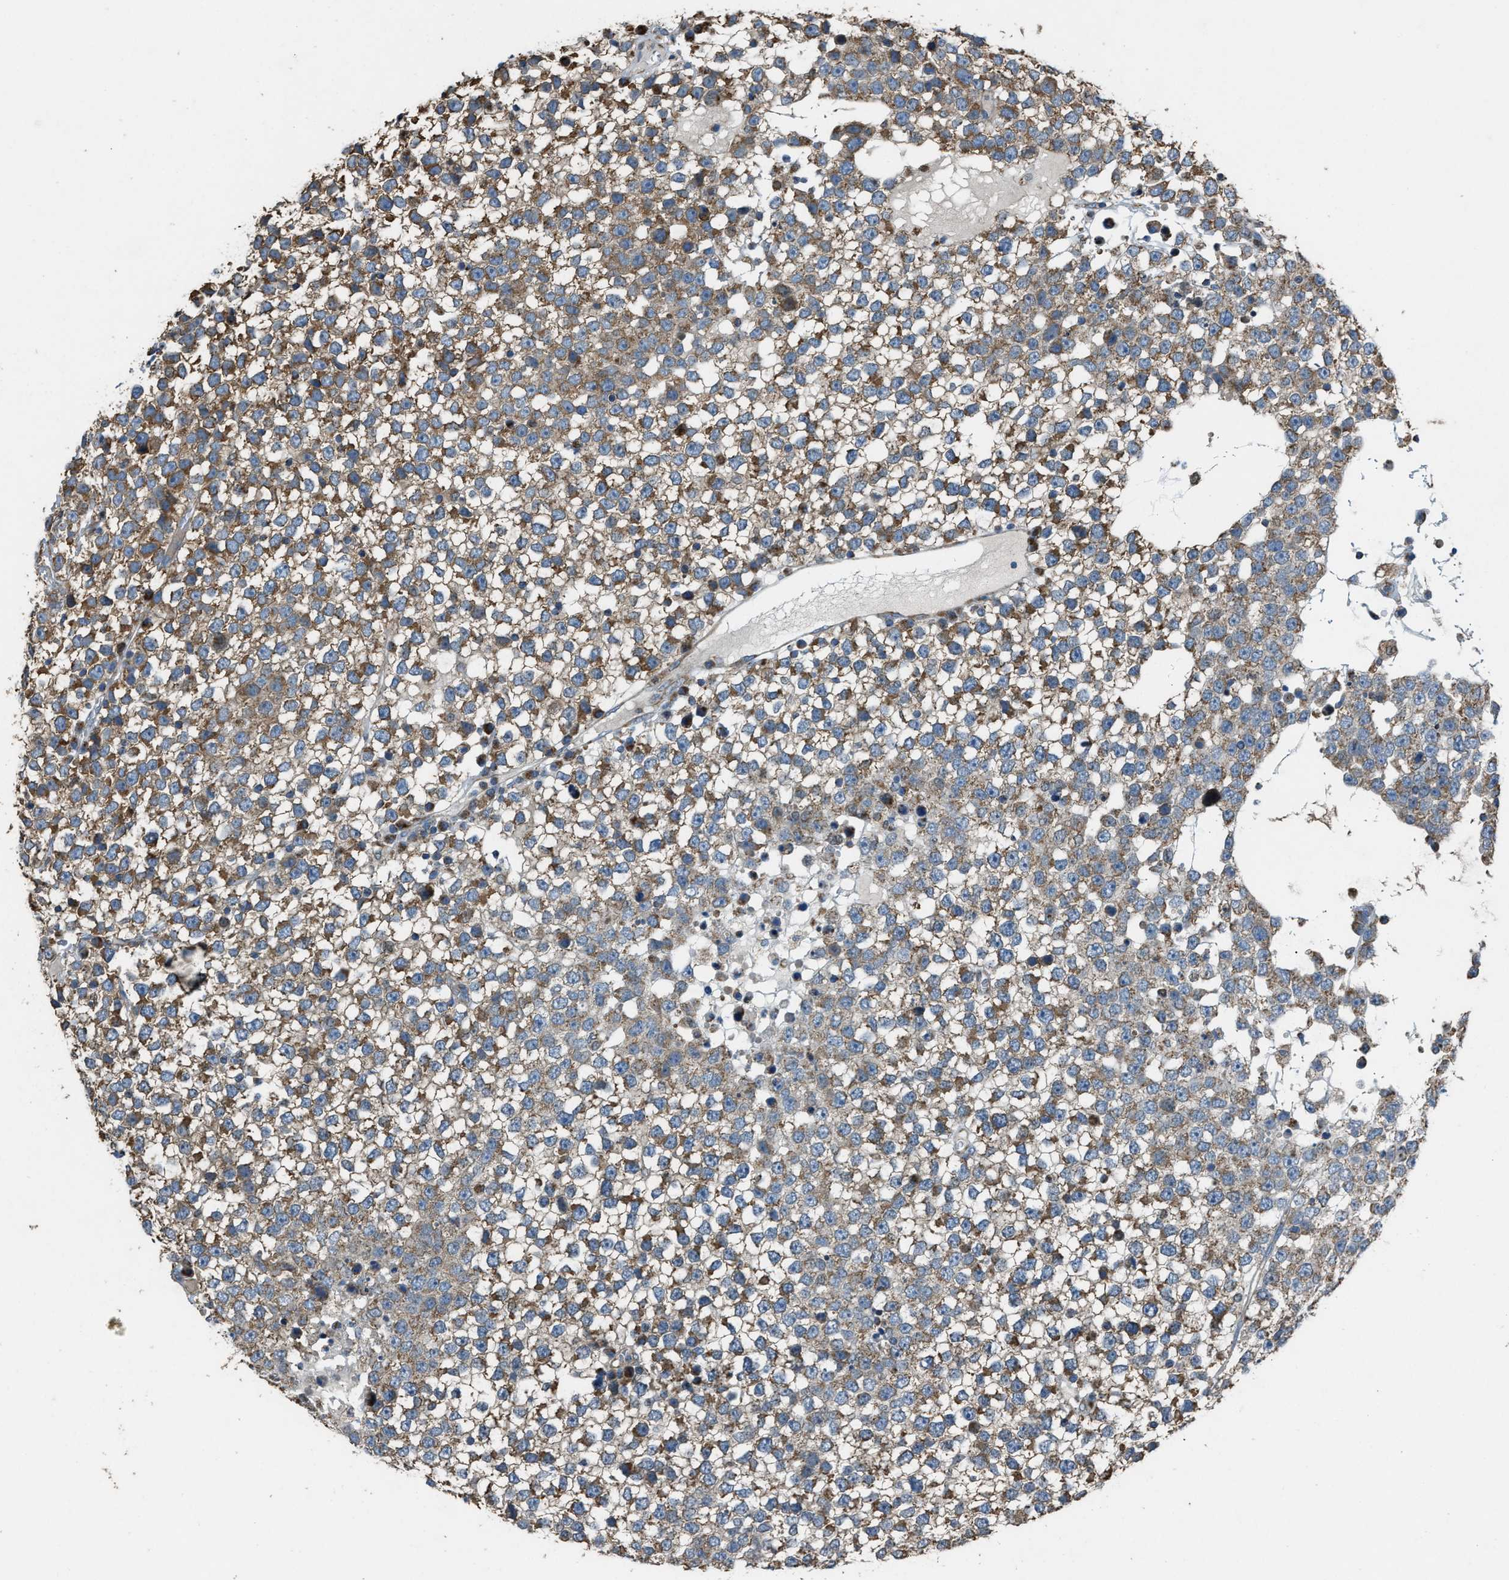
{"staining": {"intensity": "moderate", "quantity": ">75%", "location": "cytoplasmic/membranous"}, "tissue": "testis cancer", "cell_type": "Tumor cells", "image_type": "cancer", "snomed": [{"axis": "morphology", "description": "Seminoma, NOS"}, {"axis": "topography", "description": "Testis"}], "caption": "Seminoma (testis) stained with immunohistochemistry (IHC) exhibits moderate cytoplasmic/membranous expression in approximately >75% of tumor cells. (Stains: DAB in brown, nuclei in blue, Microscopy: brightfield microscopy at high magnification).", "gene": "SLC25A11", "patient": {"sex": "male", "age": 65}}